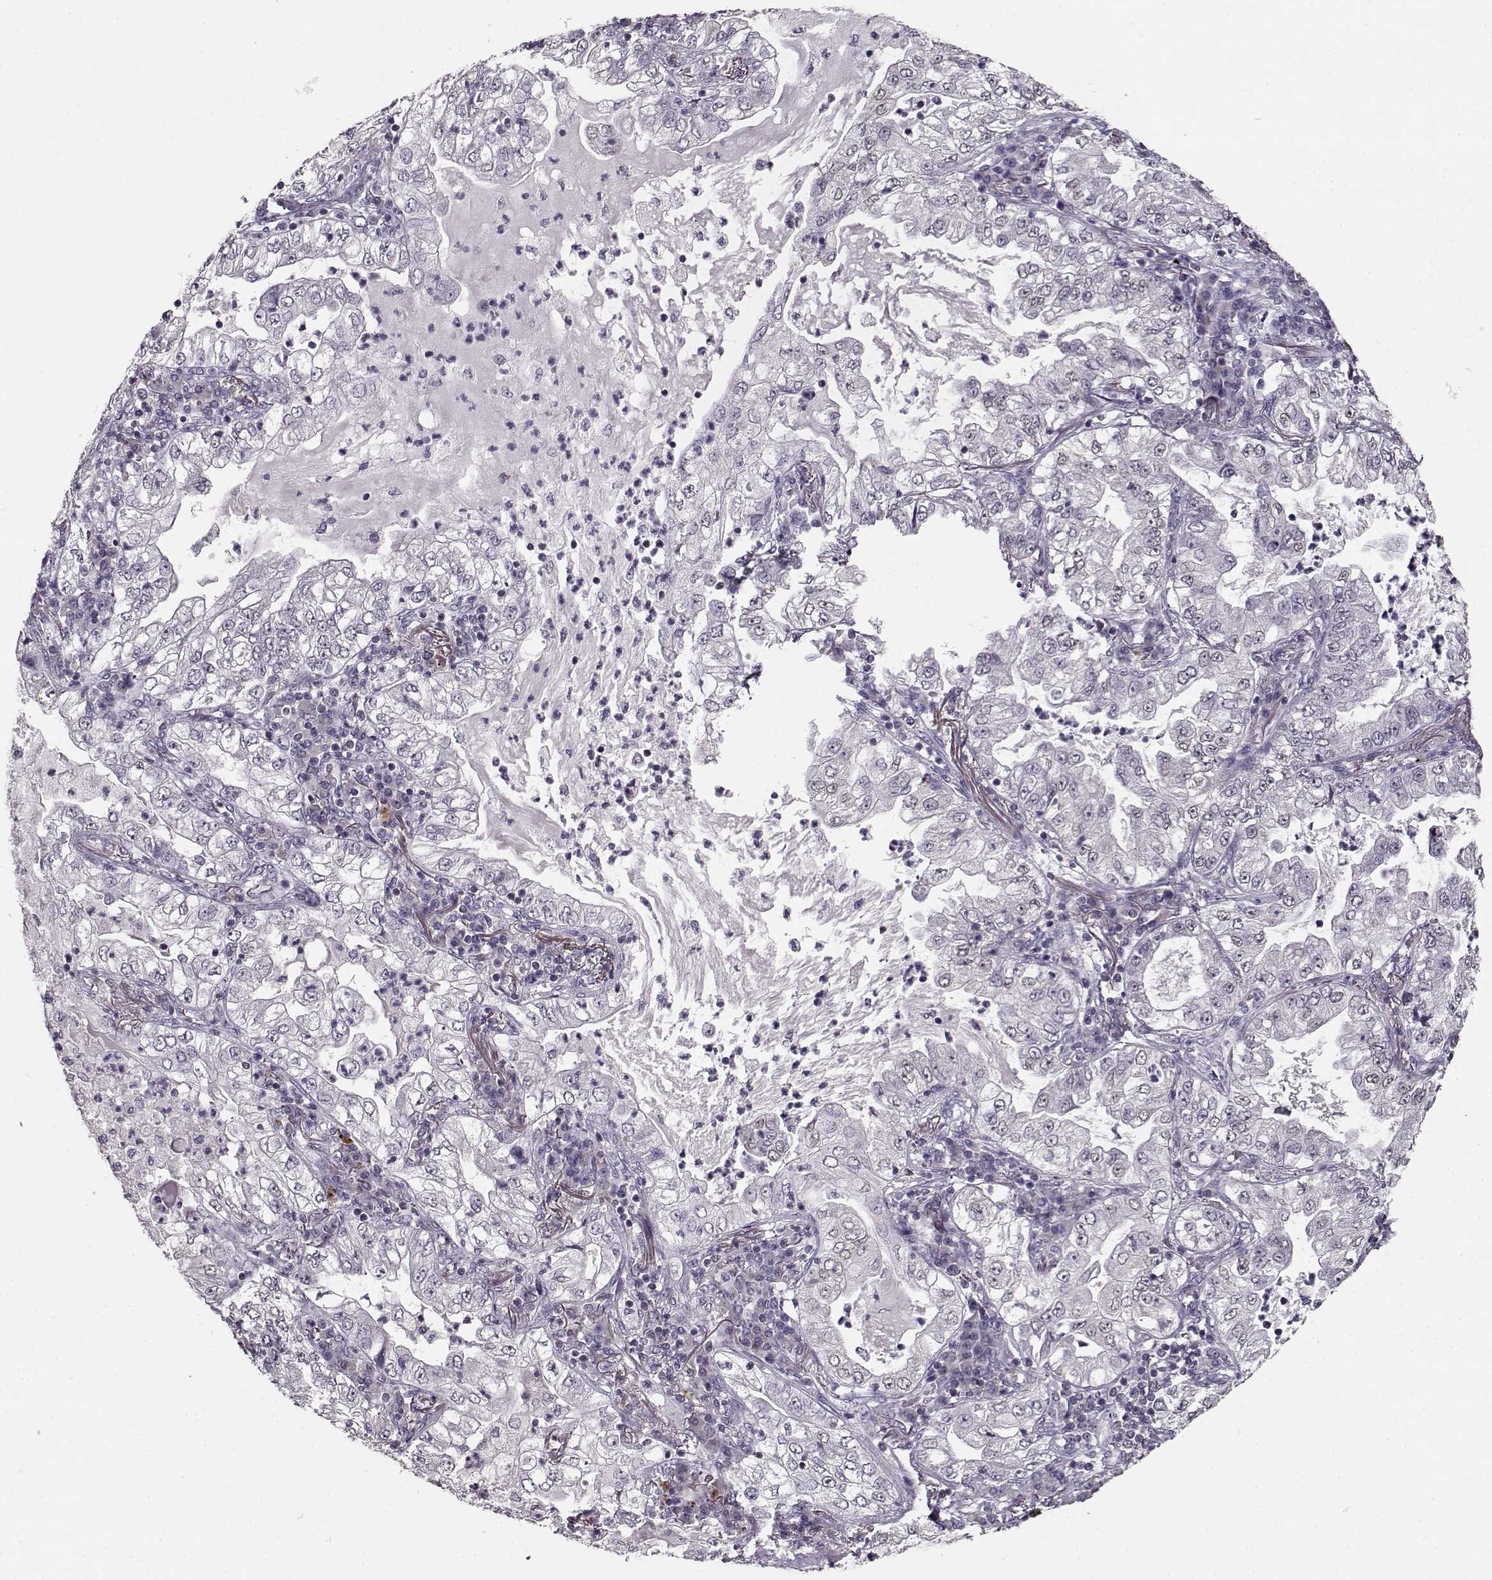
{"staining": {"intensity": "negative", "quantity": "none", "location": "none"}, "tissue": "lung cancer", "cell_type": "Tumor cells", "image_type": "cancer", "snomed": [{"axis": "morphology", "description": "Adenocarcinoma, NOS"}, {"axis": "topography", "description": "Lung"}], "caption": "High magnification brightfield microscopy of adenocarcinoma (lung) stained with DAB (brown) and counterstained with hematoxylin (blue): tumor cells show no significant positivity.", "gene": "RP1L1", "patient": {"sex": "female", "age": 73}}